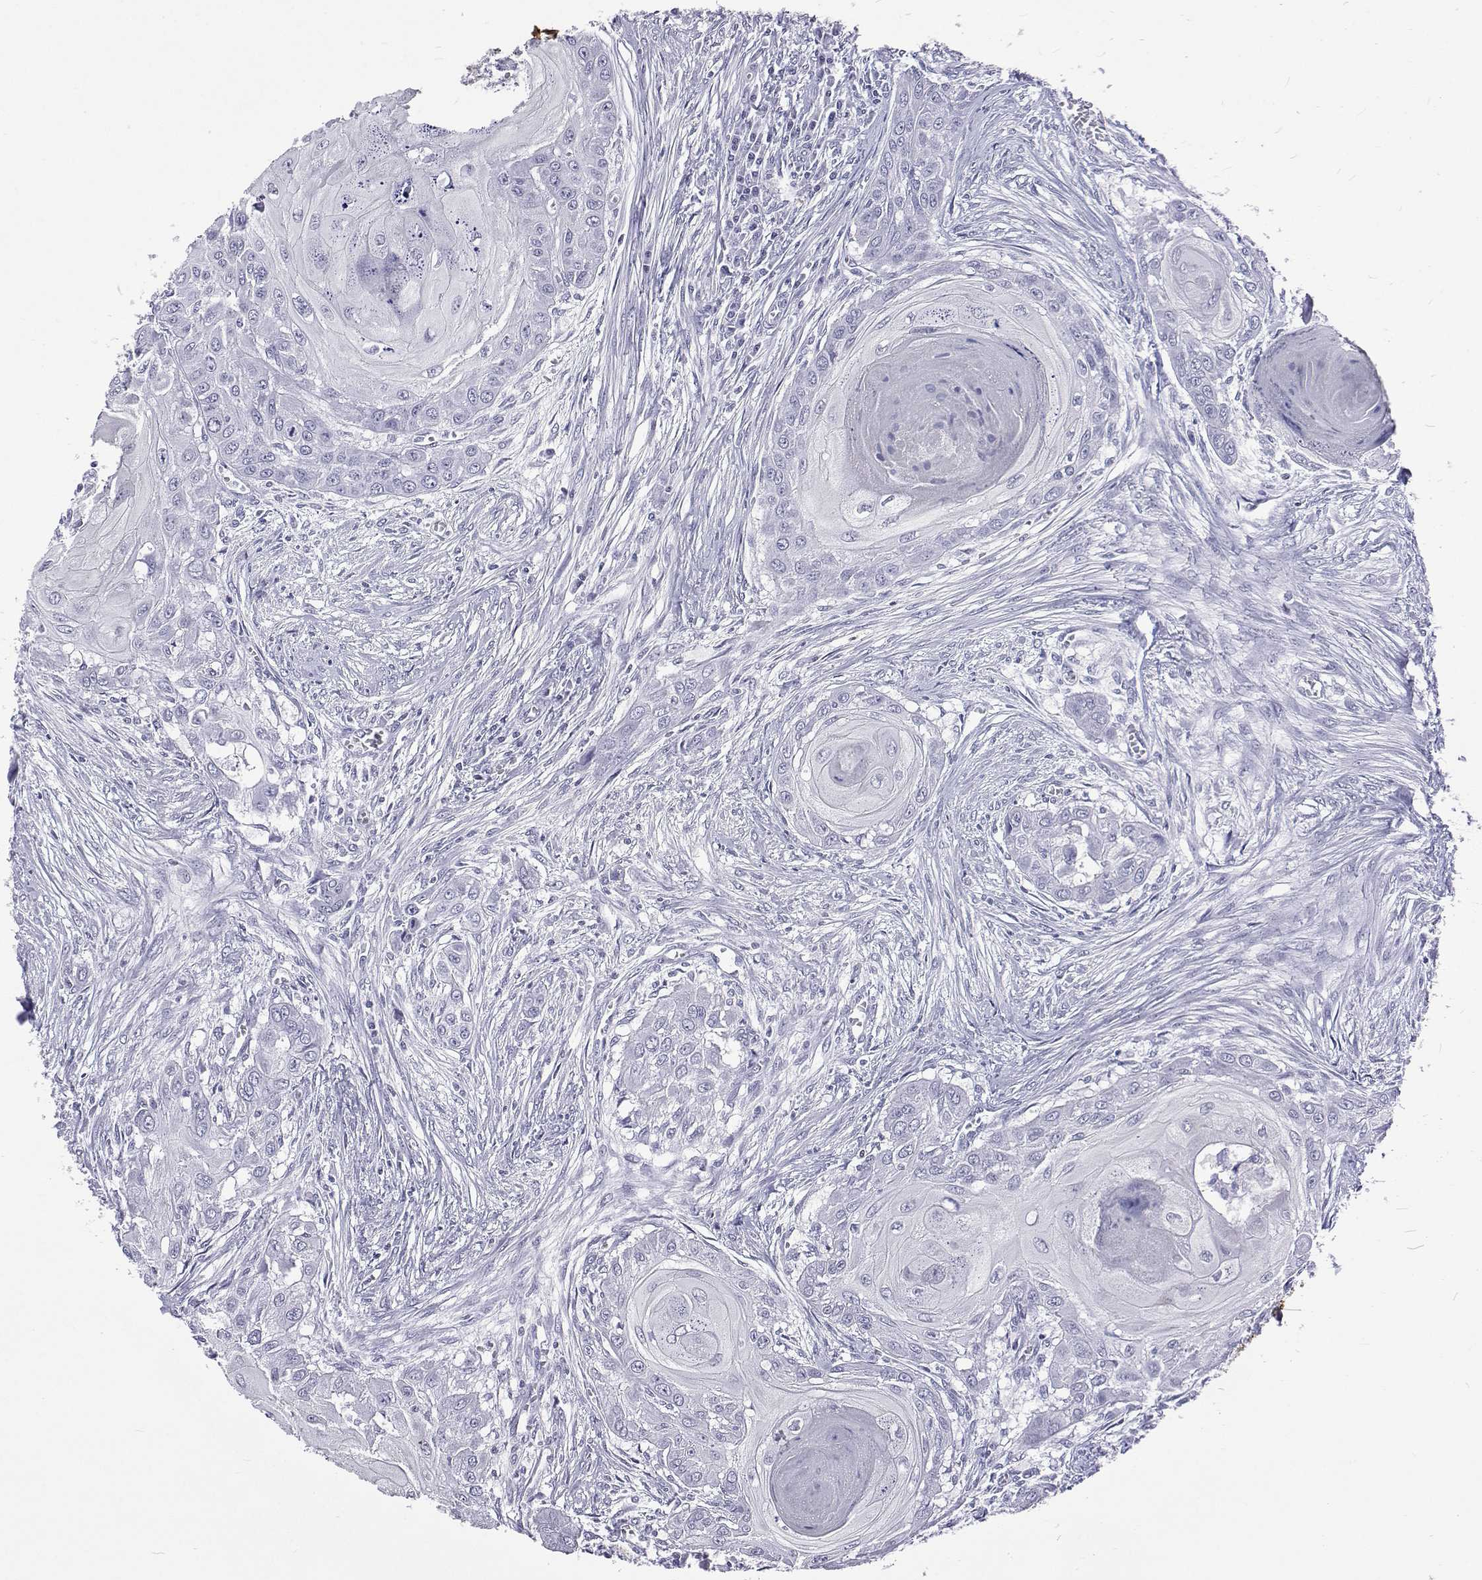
{"staining": {"intensity": "negative", "quantity": "none", "location": "none"}, "tissue": "head and neck cancer", "cell_type": "Tumor cells", "image_type": "cancer", "snomed": [{"axis": "morphology", "description": "Squamous cell carcinoma, NOS"}, {"axis": "topography", "description": "Oral tissue"}, {"axis": "topography", "description": "Head-Neck"}], "caption": "IHC photomicrograph of neoplastic tissue: human head and neck cancer stained with DAB (3,3'-diaminobenzidine) exhibits no significant protein expression in tumor cells.", "gene": "UMODL1", "patient": {"sex": "male", "age": 71}}